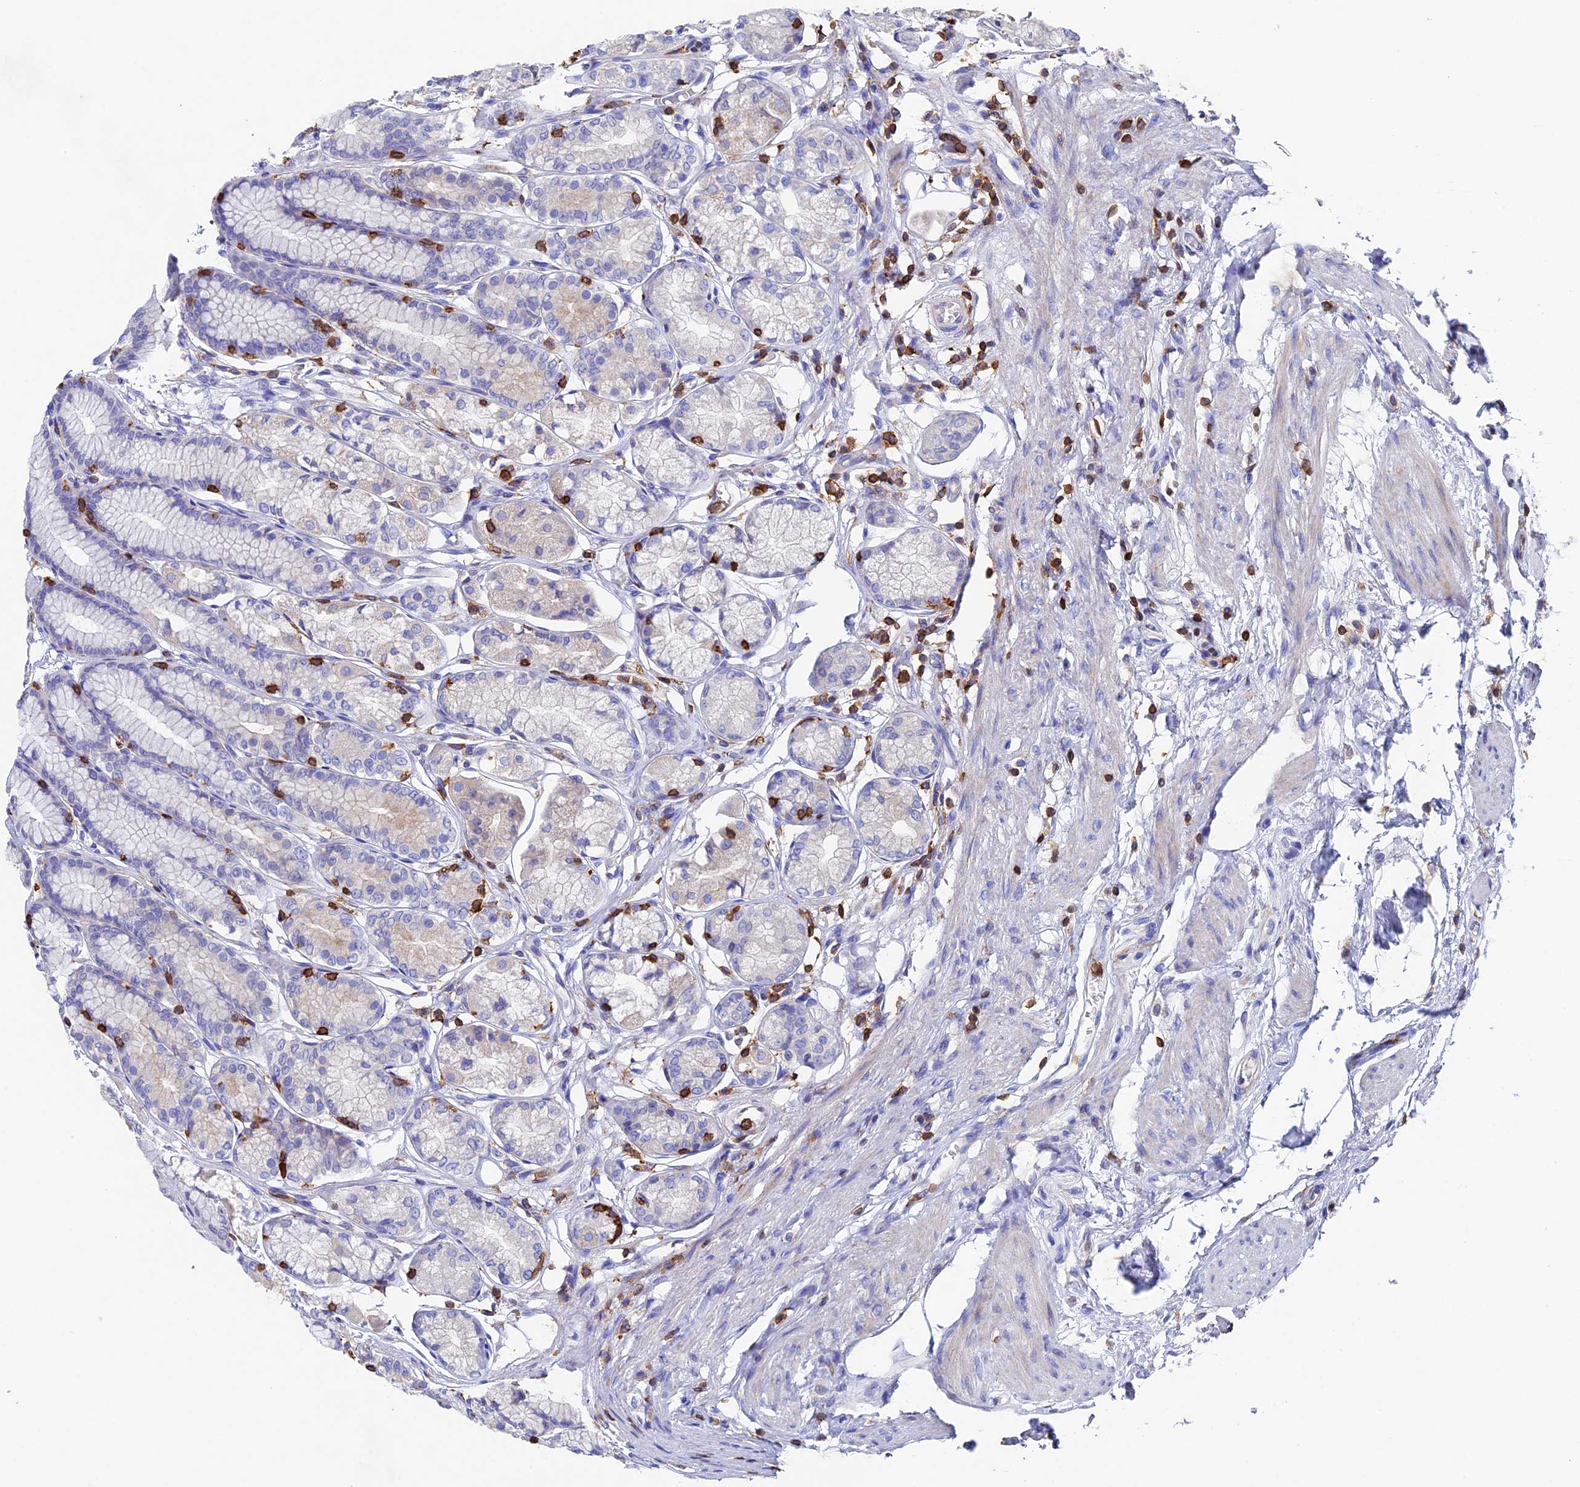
{"staining": {"intensity": "weak", "quantity": "25%-75%", "location": "cytoplasmic/membranous"}, "tissue": "stomach", "cell_type": "Glandular cells", "image_type": "normal", "snomed": [{"axis": "morphology", "description": "Normal tissue, NOS"}, {"axis": "morphology", "description": "Adenocarcinoma, NOS"}, {"axis": "morphology", "description": "Adenocarcinoma, High grade"}, {"axis": "topography", "description": "Stomach, upper"}, {"axis": "topography", "description": "Stomach"}], "caption": "Protein expression analysis of normal human stomach reveals weak cytoplasmic/membranous staining in approximately 25%-75% of glandular cells.", "gene": "ADAT1", "patient": {"sex": "female", "age": 65}}